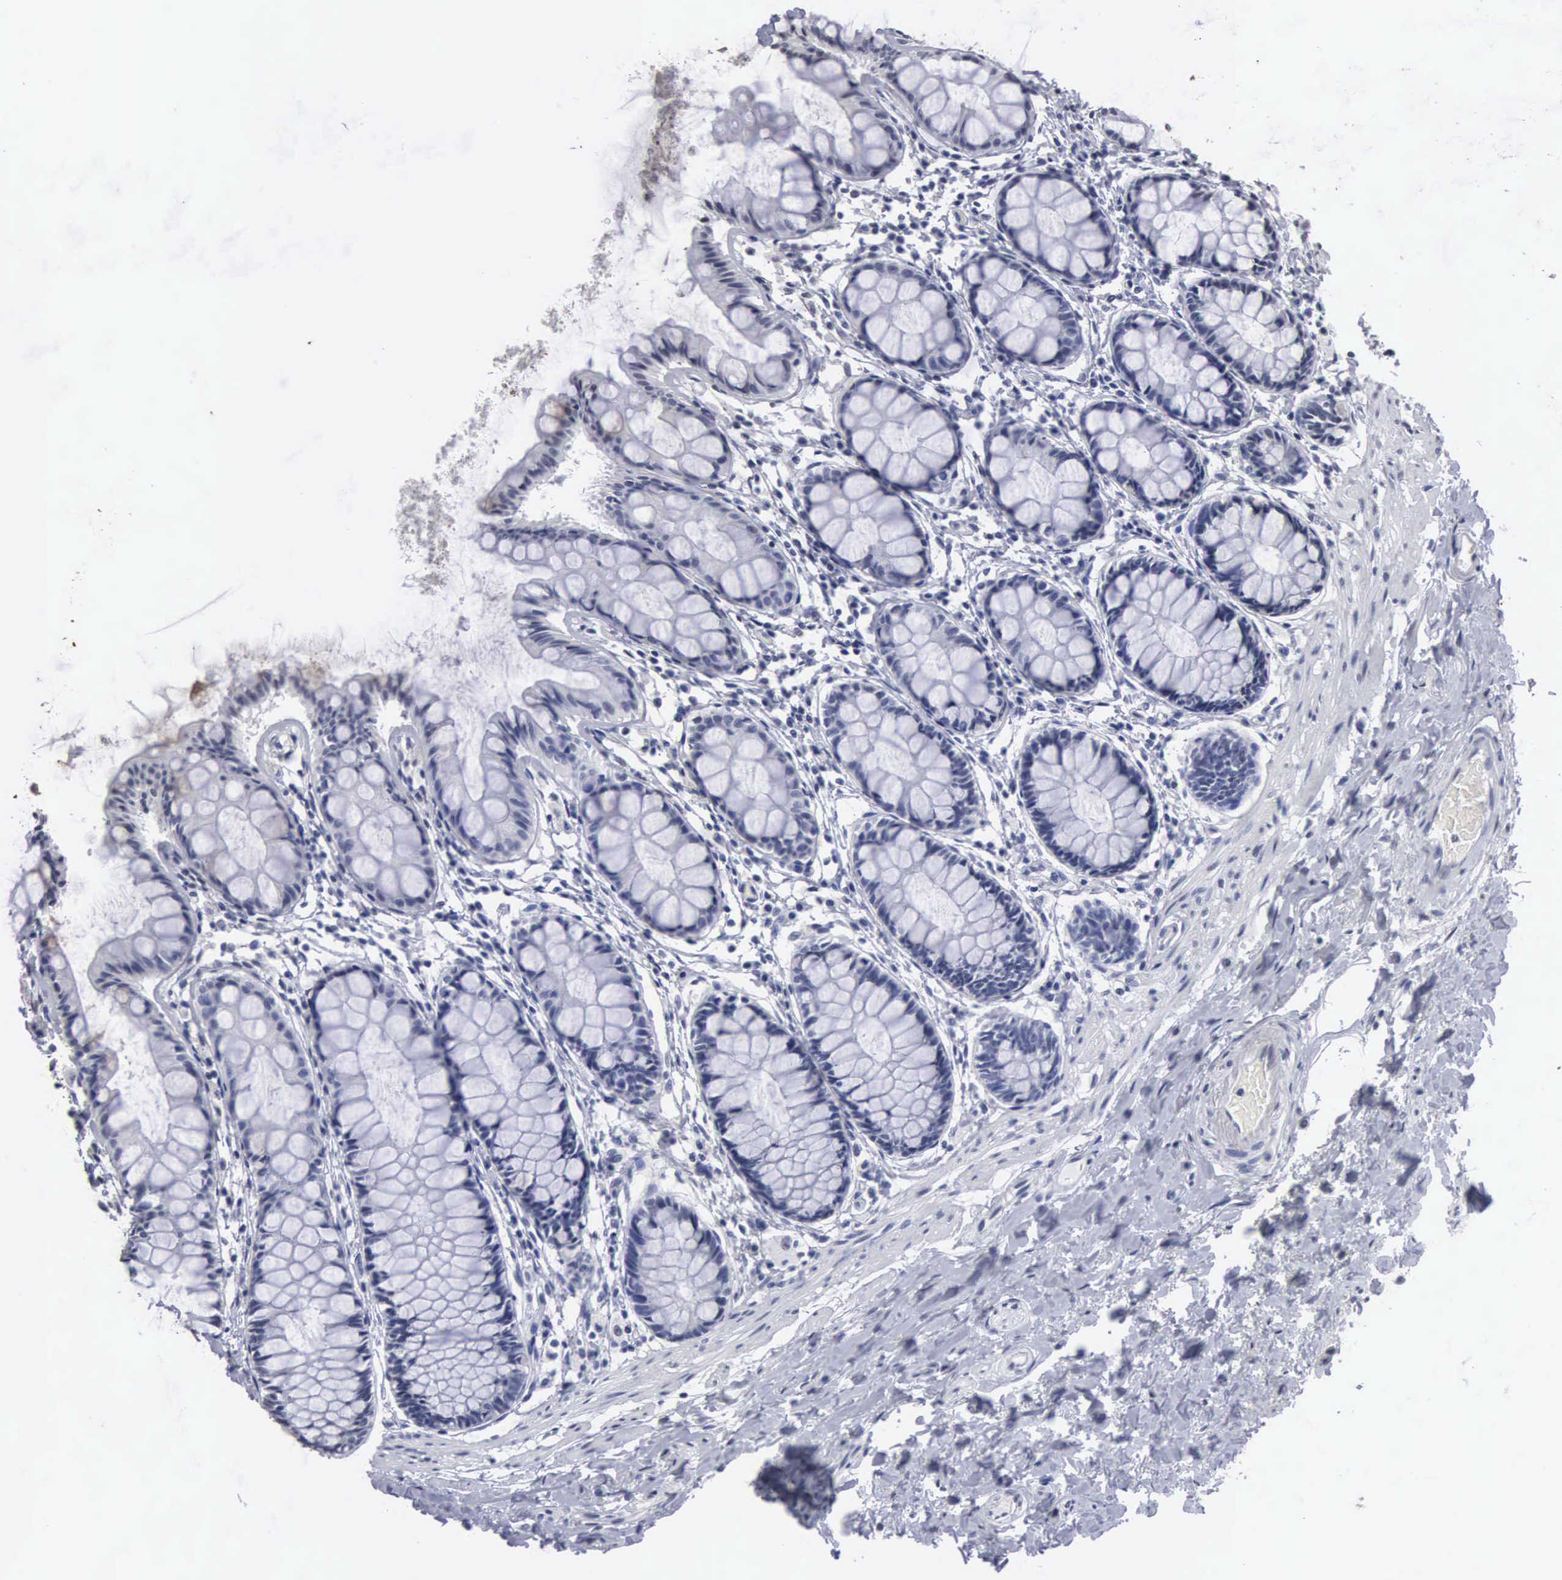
{"staining": {"intensity": "weak", "quantity": "<25%", "location": "cytoplasmic/membranous"}, "tissue": "rectum", "cell_type": "Glandular cells", "image_type": "normal", "snomed": [{"axis": "morphology", "description": "Normal tissue, NOS"}, {"axis": "topography", "description": "Rectum"}], "caption": "A photomicrograph of rectum stained for a protein shows no brown staining in glandular cells.", "gene": "UPB1", "patient": {"sex": "male", "age": 86}}